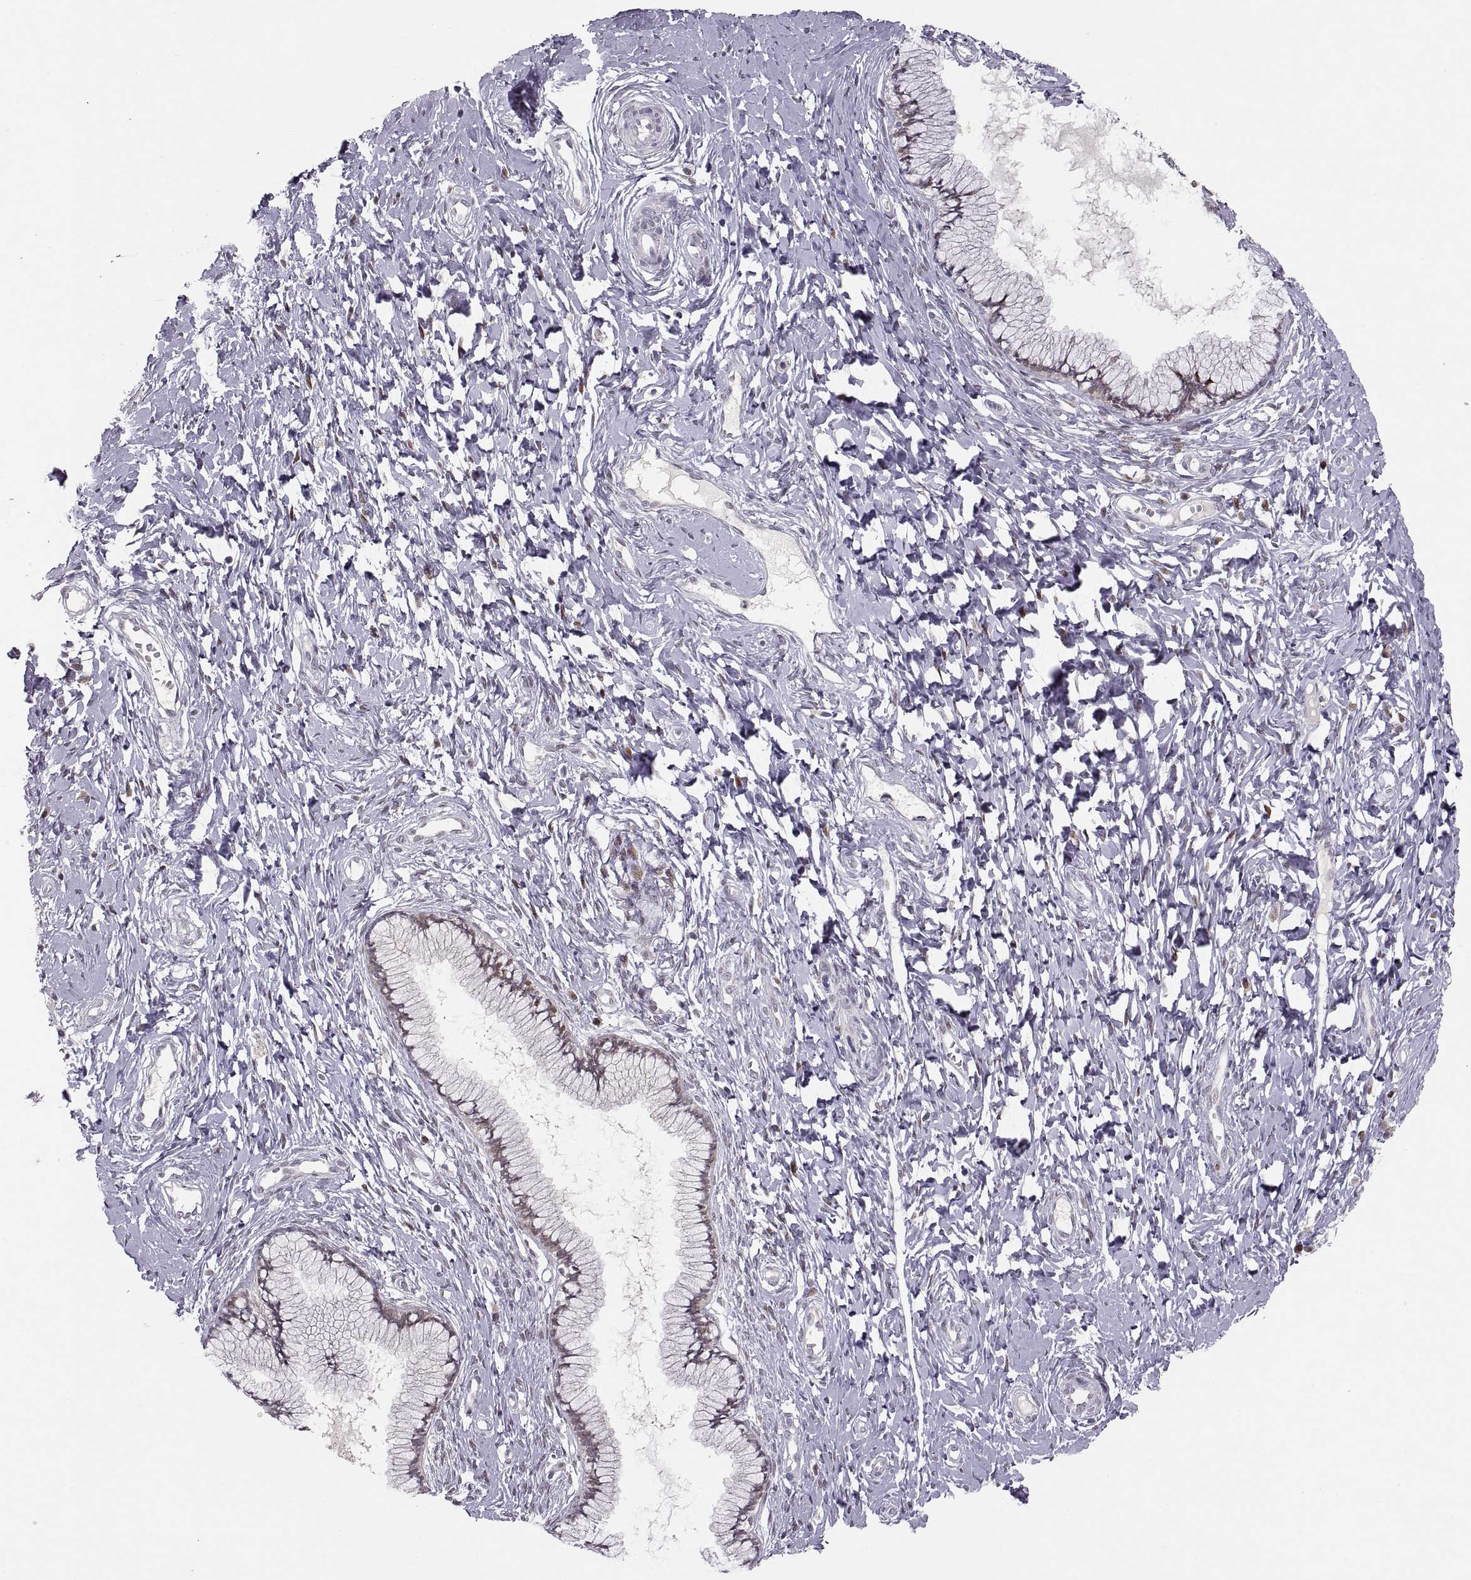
{"staining": {"intensity": "negative", "quantity": "none", "location": "none"}, "tissue": "cervix", "cell_type": "Glandular cells", "image_type": "normal", "snomed": [{"axis": "morphology", "description": "Normal tissue, NOS"}, {"axis": "topography", "description": "Cervix"}], "caption": "This image is of benign cervix stained with IHC to label a protein in brown with the nuclei are counter-stained blue. There is no staining in glandular cells.", "gene": "SNAI1", "patient": {"sex": "female", "age": 40}}